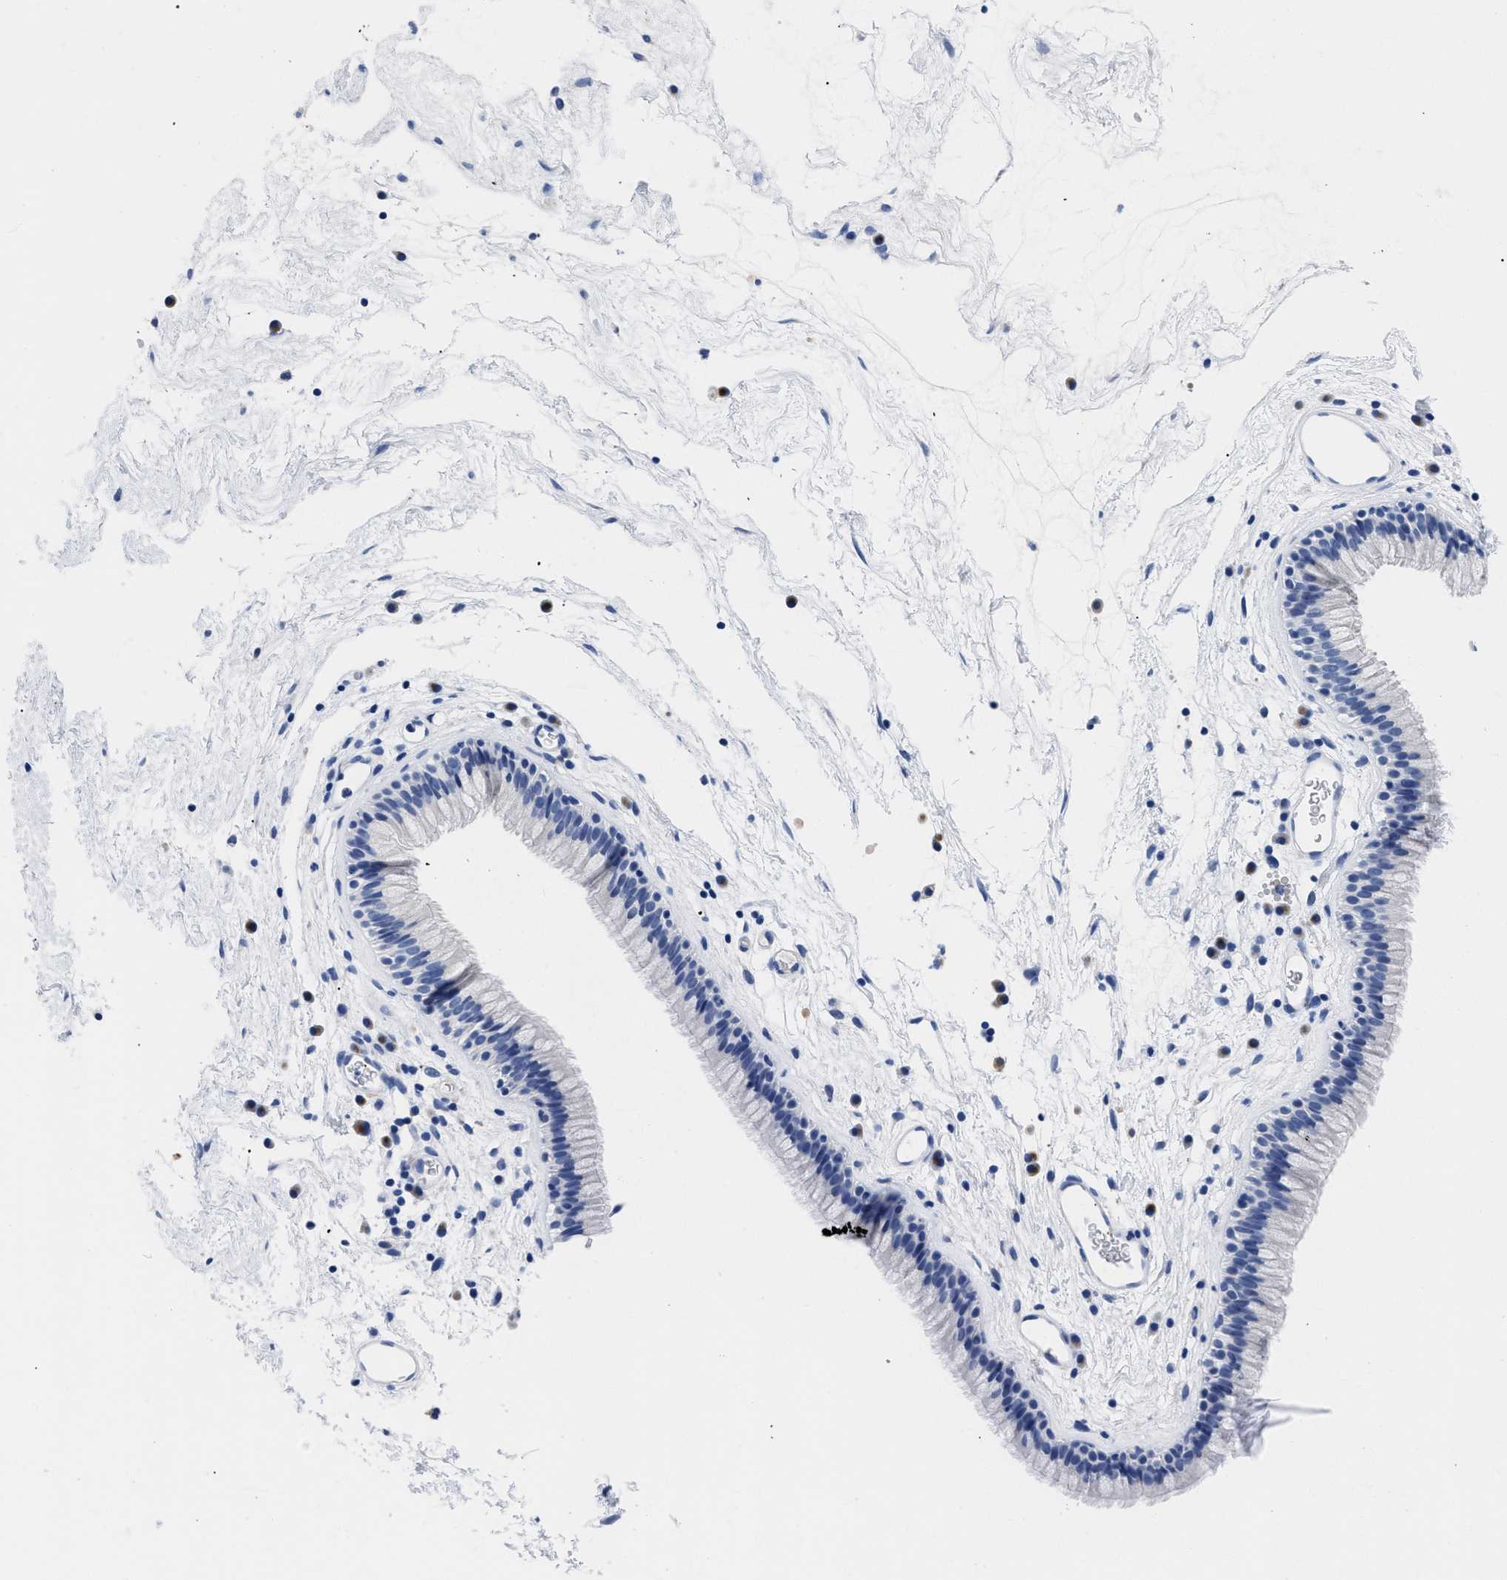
{"staining": {"intensity": "negative", "quantity": "none", "location": "none"}, "tissue": "nasopharynx", "cell_type": "Respiratory epithelial cells", "image_type": "normal", "snomed": [{"axis": "morphology", "description": "Normal tissue, NOS"}, {"axis": "morphology", "description": "Inflammation, NOS"}, {"axis": "topography", "description": "Nasopharynx"}], "caption": "Immunohistochemistry of normal human nasopharynx displays no positivity in respiratory epithelial cells.", "gene": "TREML1", "patient": {"sex": "male", "age": 48}}